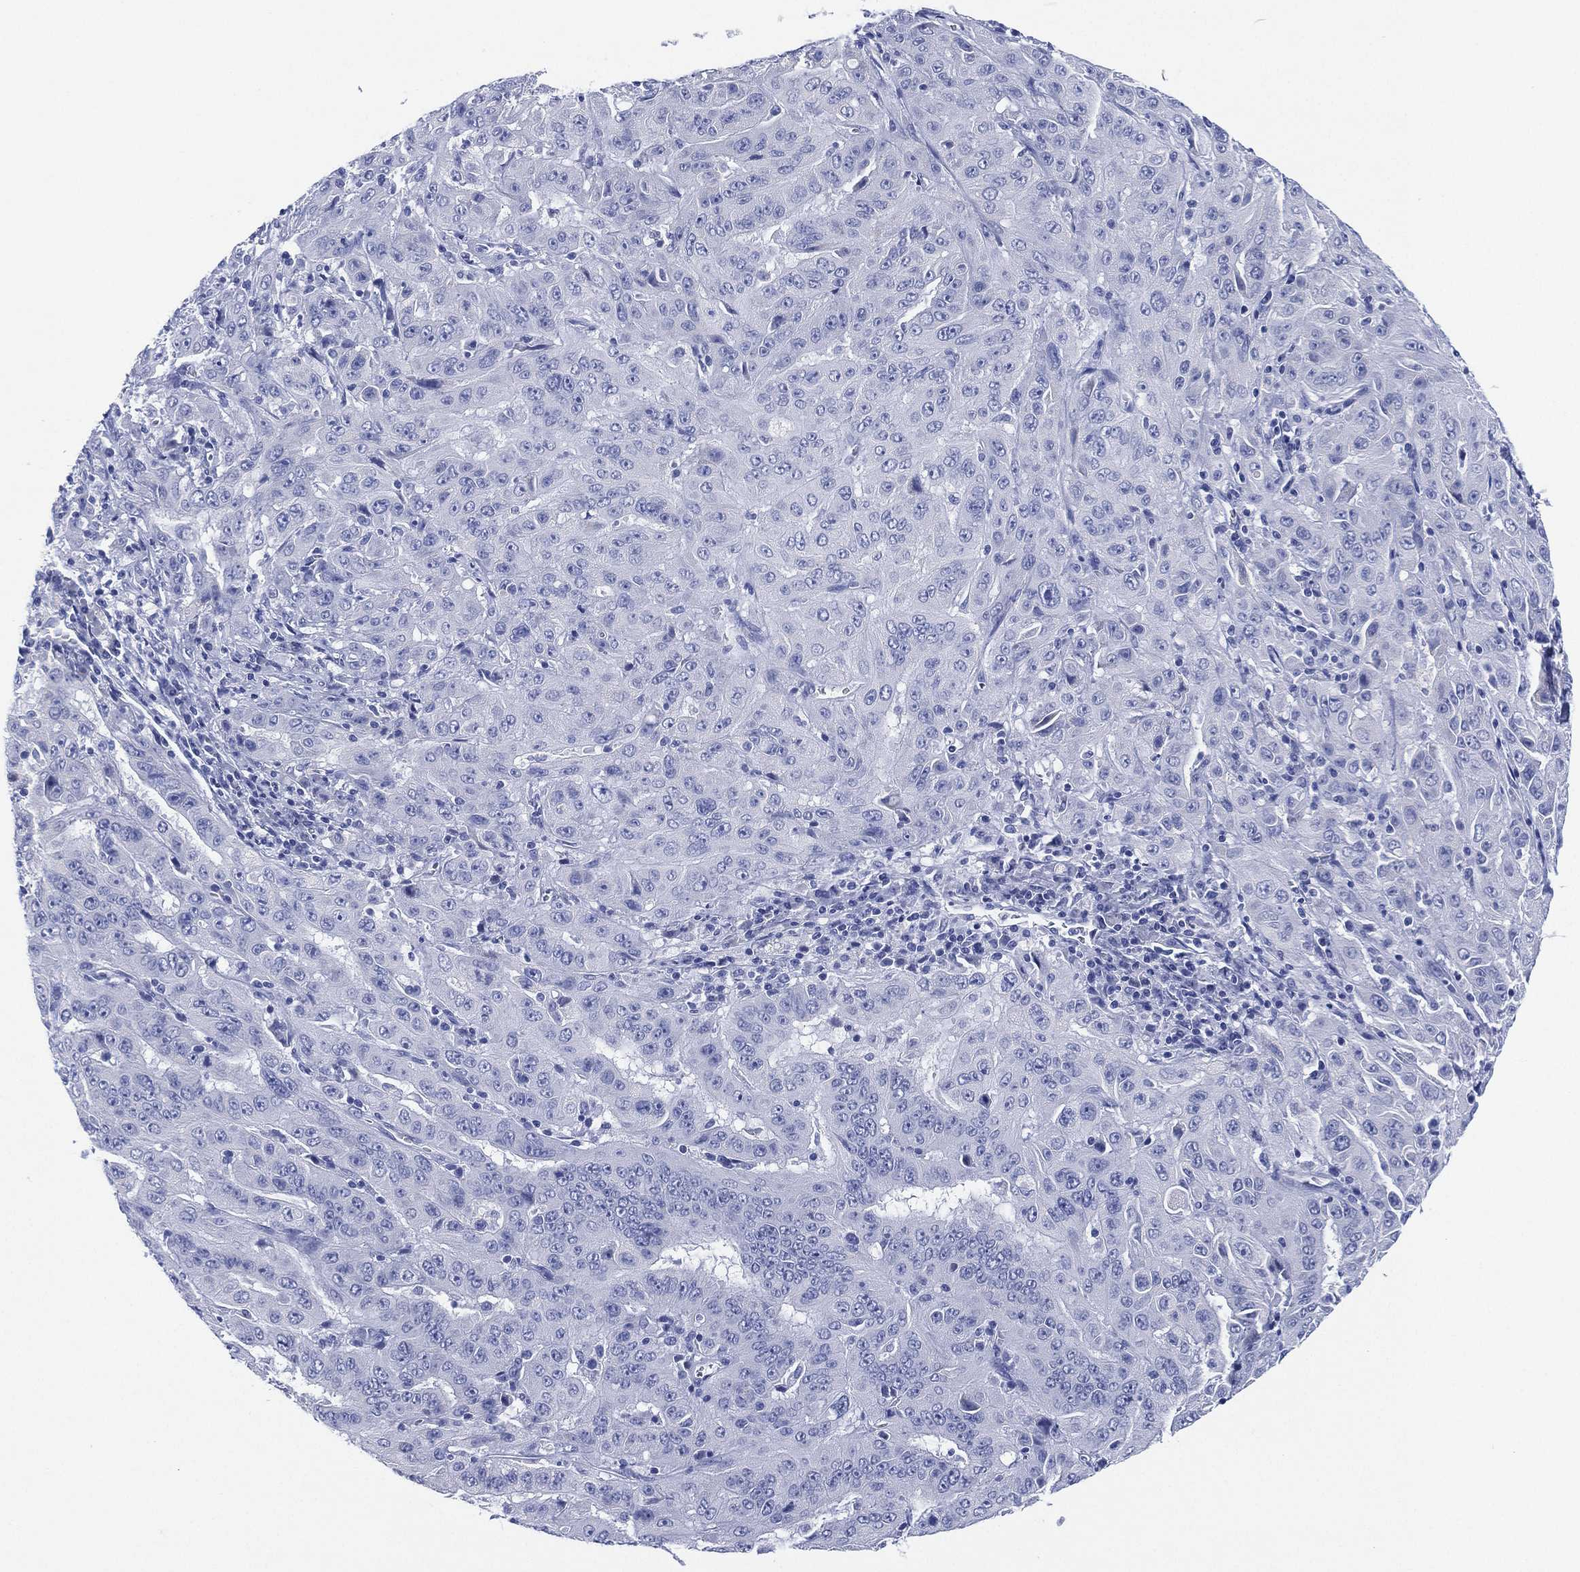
{"staining": {"intensity": "negative", "quantity": "none", "location": "none"}, "tissue": "pancreatic cancer", "cell_type": "Tumor cells", "image_type": "cancer", "snomed": [{"axis": "morphology", "description": "Adenocarcinoma, NOS"}, {"axis": "topography", "description": "Pancreas"}], "caption": "Pancreatic cancer (adenocarcinoma) was stained to show a protein in brown. There is no significant positivity in tumor cells.", "gene": "SLC9C2", "patient": {"sex": "male", "age": 63}}